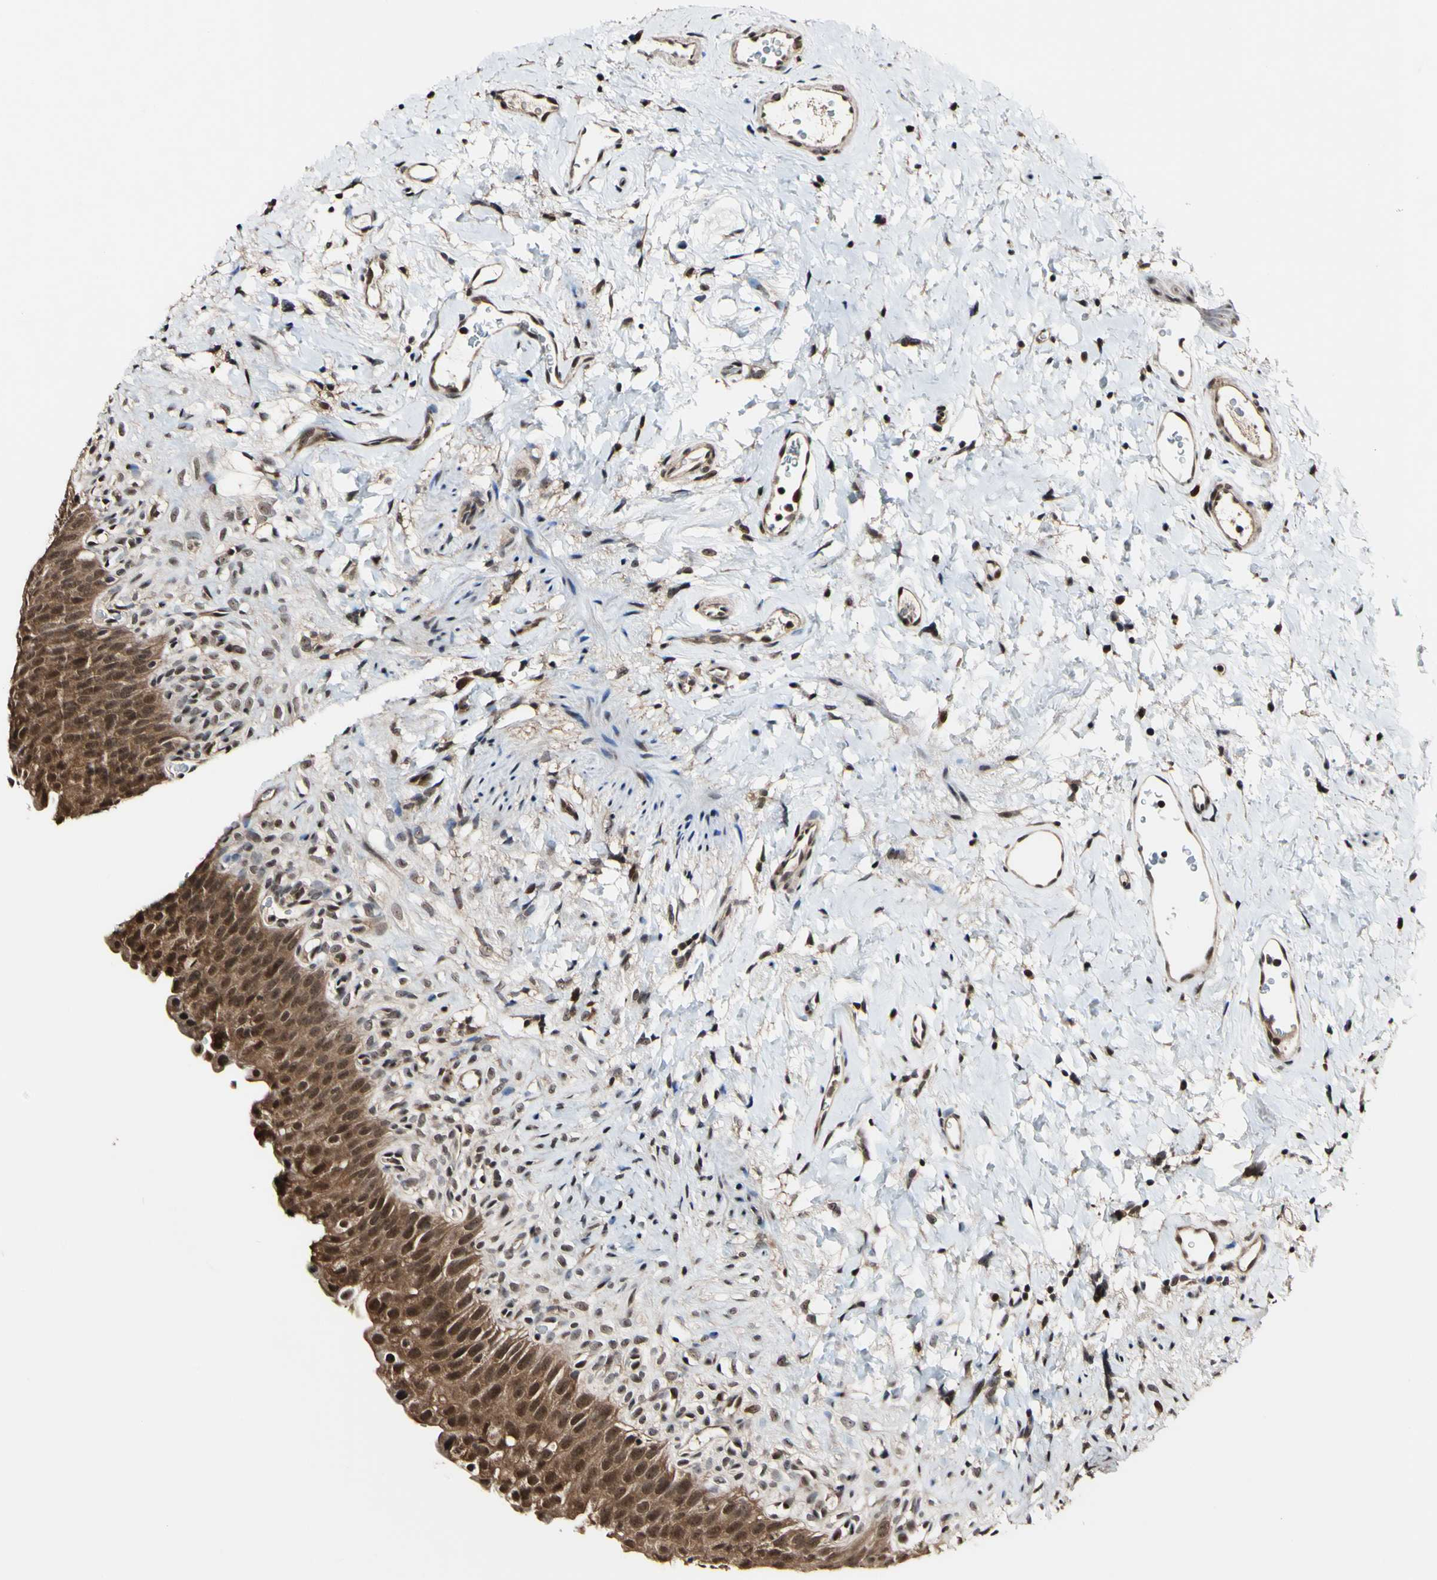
{"staining": {"intensity": "moderate", "quantity": ">75%", "location": "cytoplasmic/membranous,nuclear"}, "tissue": "urinary bladder", "cell_type": "Urothelial cells", "image_type": "normal", "snomed": [{"axis": "morphology", "description": "Normal tissue, NOS"}, {"axis": "topography", "description": "Urinary bladder"}], "caption": "The histopathology image exhibits staining of unremarkable urinary bladder, revealing moderate cytoplasmic/membranous,nuclear protein staining (brown color) within urothelial cells. Immunohistochemistry (ihc) stains the protein in brown and the nuclei are stained blue.", "gene": "PSMD10", "patient": {"sex": "female", "age": 79}}